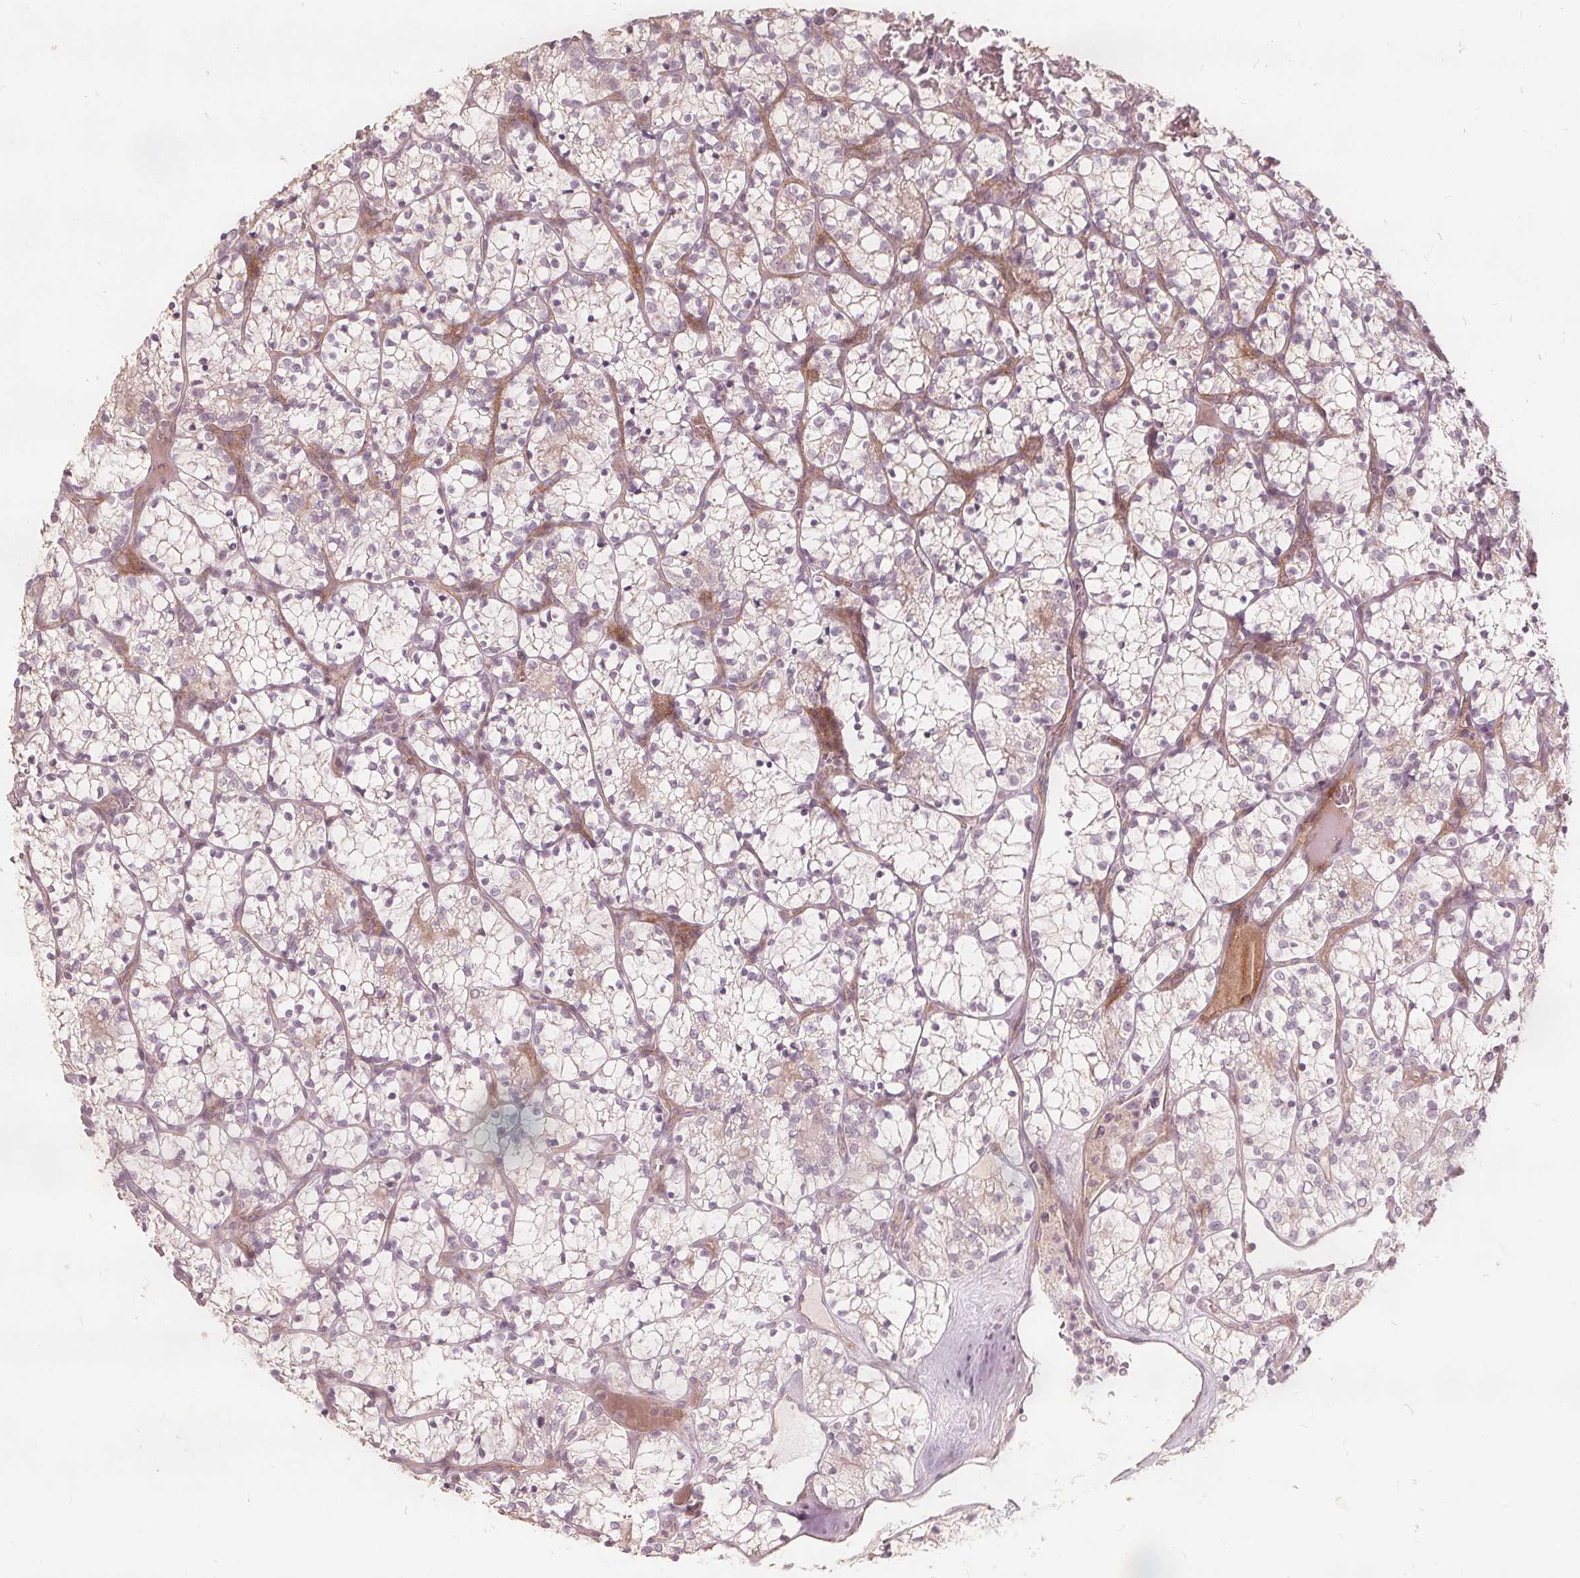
{"staining": {"intensity": "weak", "quantity": "<25%", "location": "cytoplasmic/membranous"}, "tissue": "renal cancer", "cell_type": "Tumor cells", "image_type": "cancer", "snomed": [{"axis": "morphology", "description": "Adenocarcinoma, NOS"}, {"axis": "topography", "description": "Kidney"}], "caption": "There is no significant expression in tumor cells of renal adenocarcinoma. (IHC, brightfield microscopy, high magnification).", "gene": "PTPRT", "patient": {"sex": "female", "age": 69}}